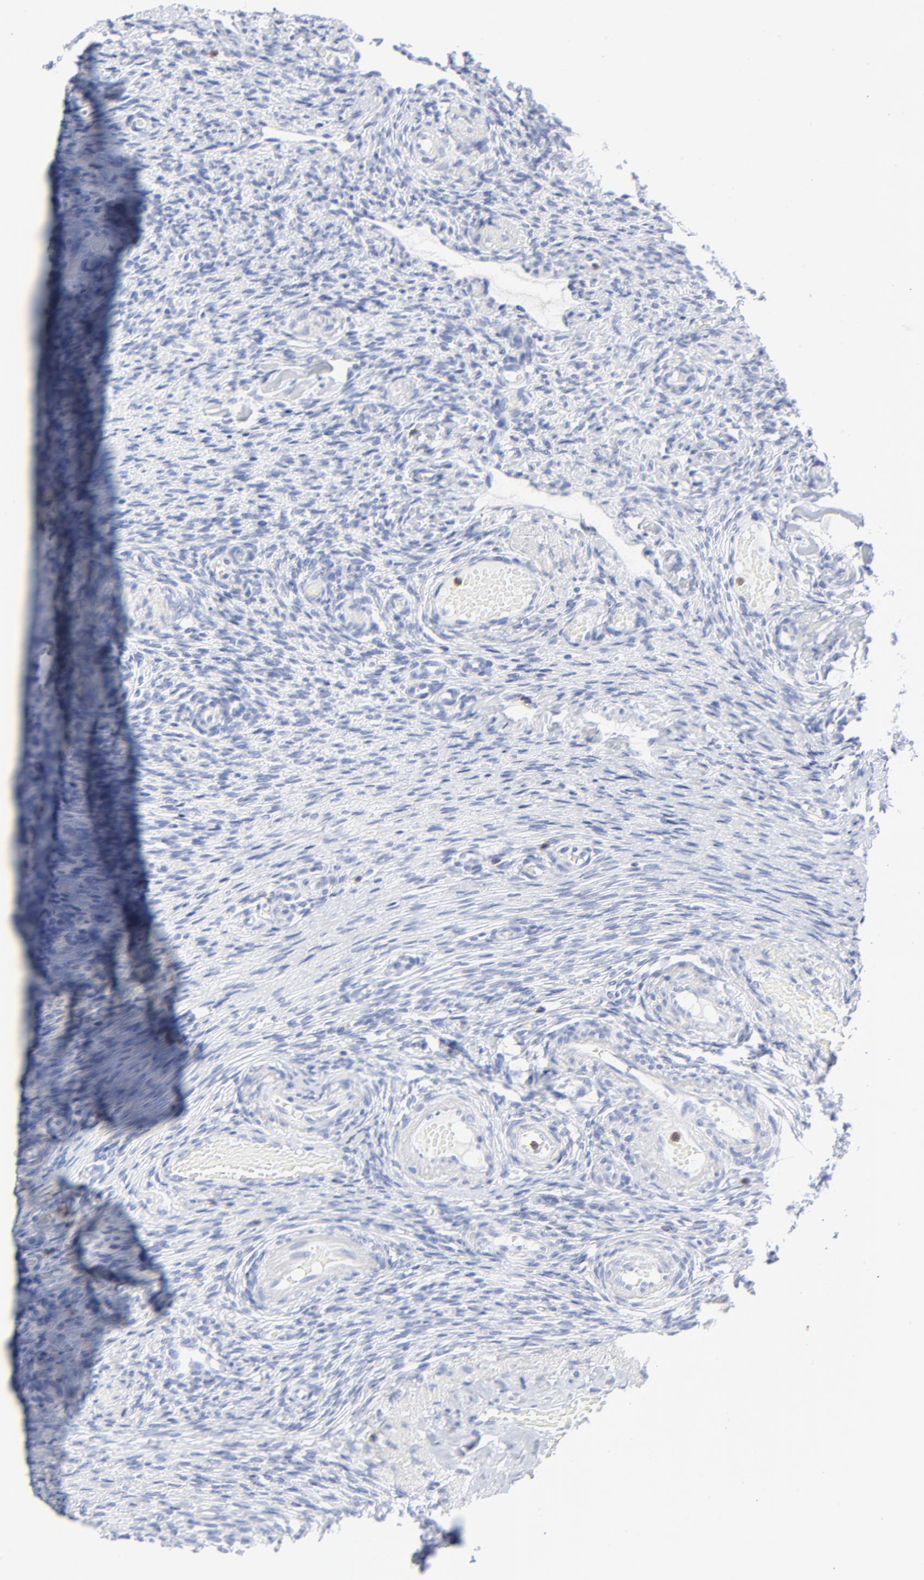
{"staining": {"intensity": "negative", "quantity": "none", "location": "none"}, "tissue": "ovary", "cell_type": "Ovarian stroma cells", "image_type": "normal", "snomed": [{"axis": "morphology", "description": "Normal tissue, NOS"}, {"axis": "topography", "description": "Ovary"}], "caption": "The image displays no significant staining in ovarian stroma cells of ovary. (DAB IHC visualized using brightfield microscopy, high magnification).", "gene": "LCK", "patient": {"sex": "female", "age": 60}}